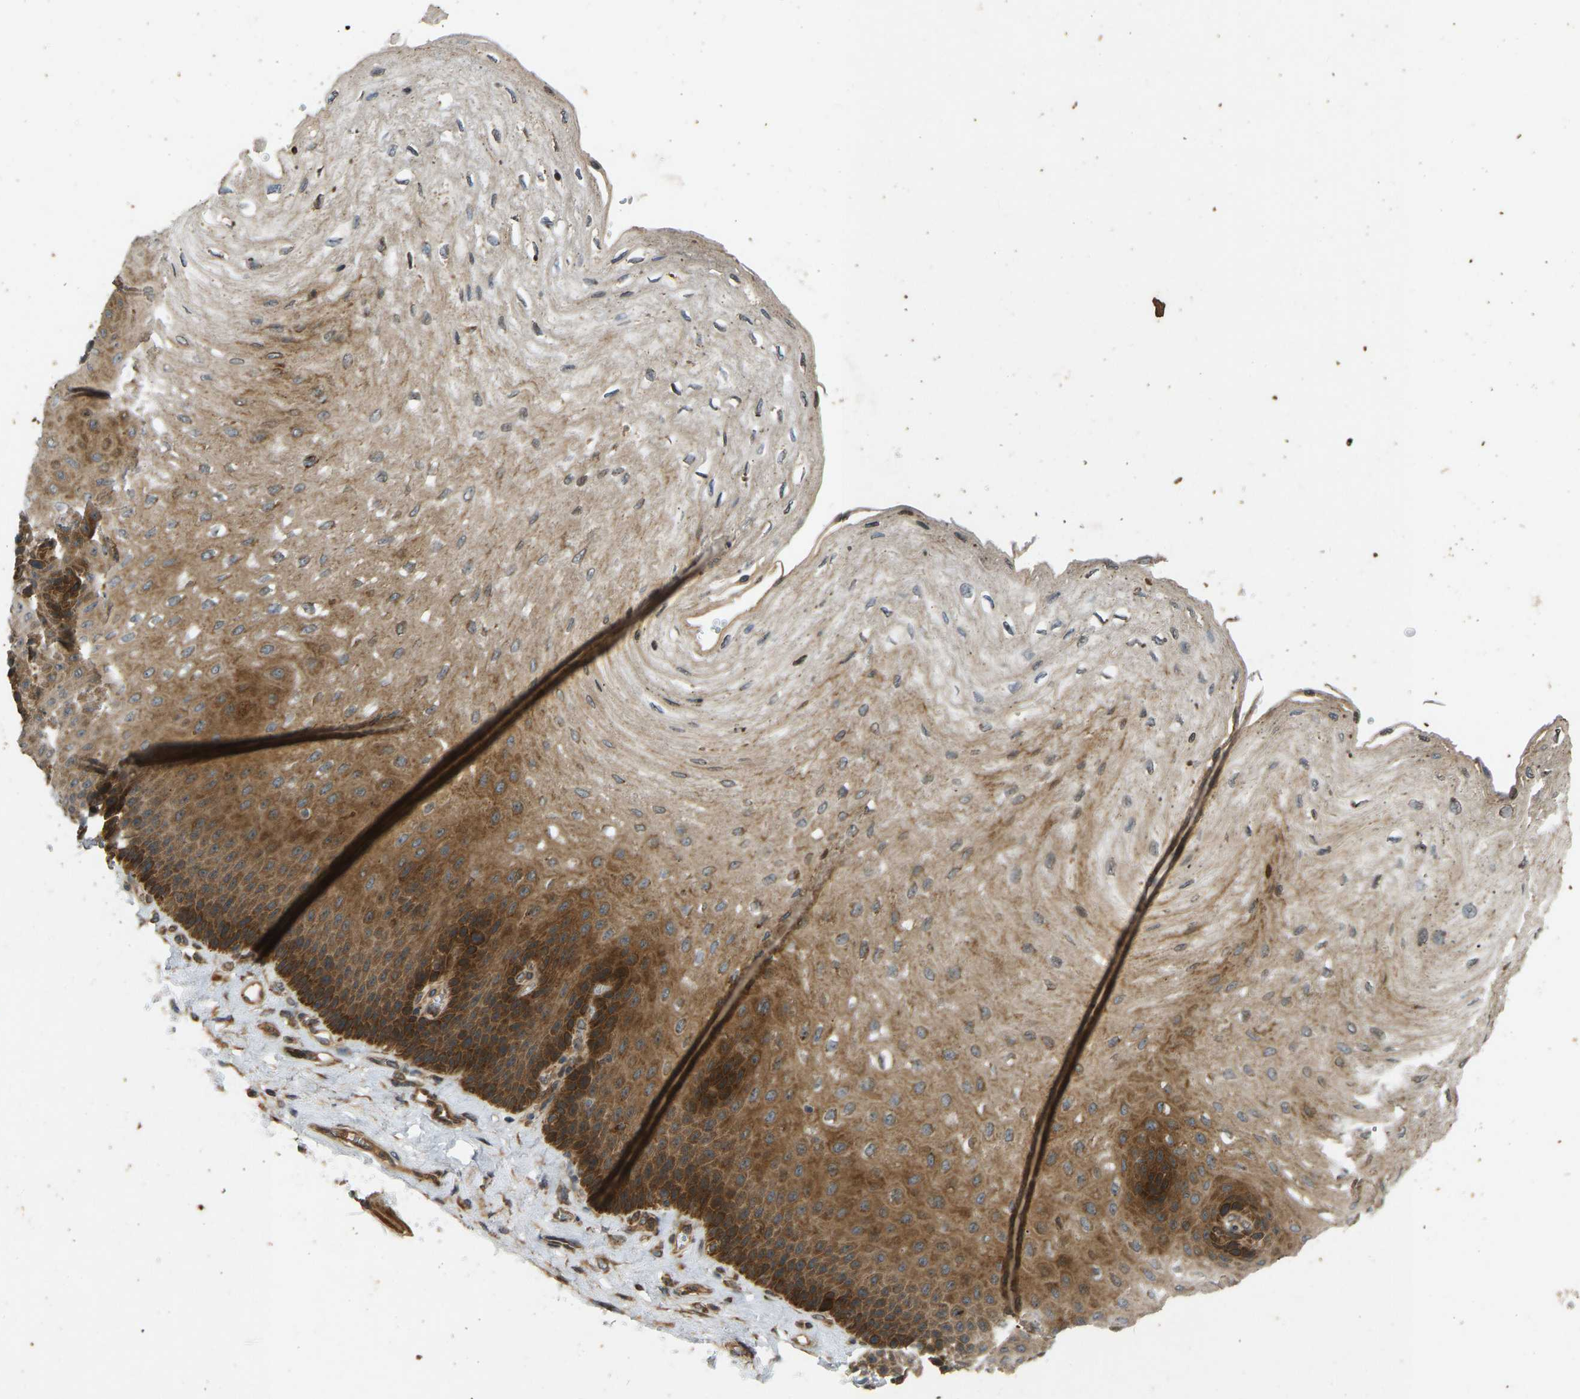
{"staining": {"intensity": "strong", "quantity": ">75%", "location": "cytoplasmic/membranous"}, "tissue": "esophagus", "cell_type": "Squamous epithelial cells", "image_type": "normal", "snomed": [{"axis": "morphology", "description": "Normal tissue, NOS"}, {"axis": "topography", "description": "Esophagus"}], "caption": "Esophagus stained for a protein (brown) shows strong cytoplasmic/membranous positive positivity in approximately >75% of squamous epithelial cells.", "gene": "RPN2", "patient": {"sex": "female", "age": 72}}